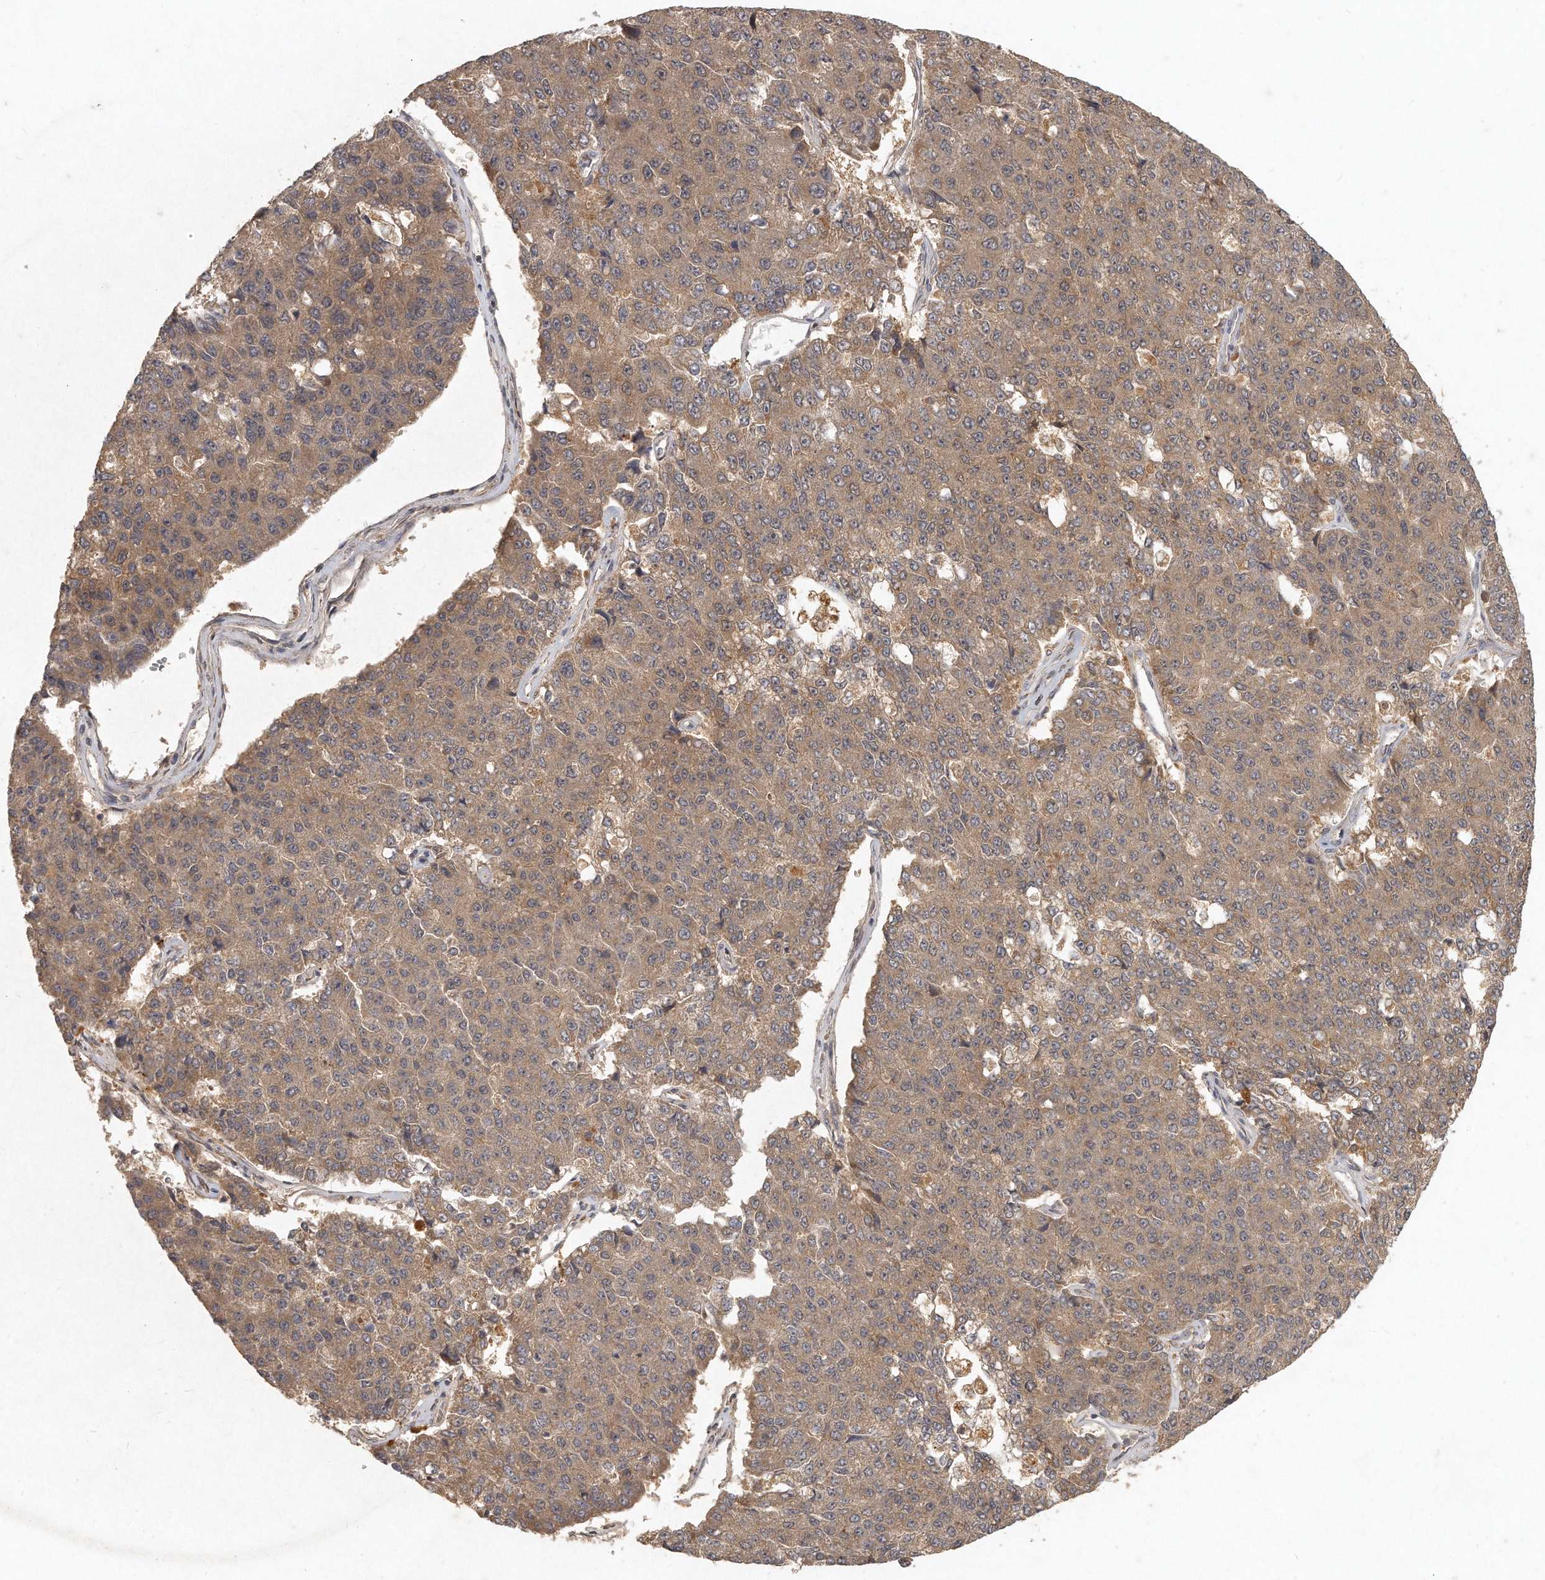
{"staining": {"intensity": "moderate", "quantity": ">75%", "location": "cytoplasmic/membranous"}, "tissue": "pancreatic cancer", "cell_type": "Tumor cells", "image_type": "cancer", "snomed": [{"axis": "morphology", "description": "Adenocarcinoma, NOS"}, {"axis": "topography", "description": "Pancreas"}], "caption": "Pancreatic adenocarcinoma stained with immunohistochemistry exhibits moderate cytoplasmic/membranous staining in about >75% of tumor cells.", "gene": "LGALS8", "patient": {"sex": "male", "age": 50}}